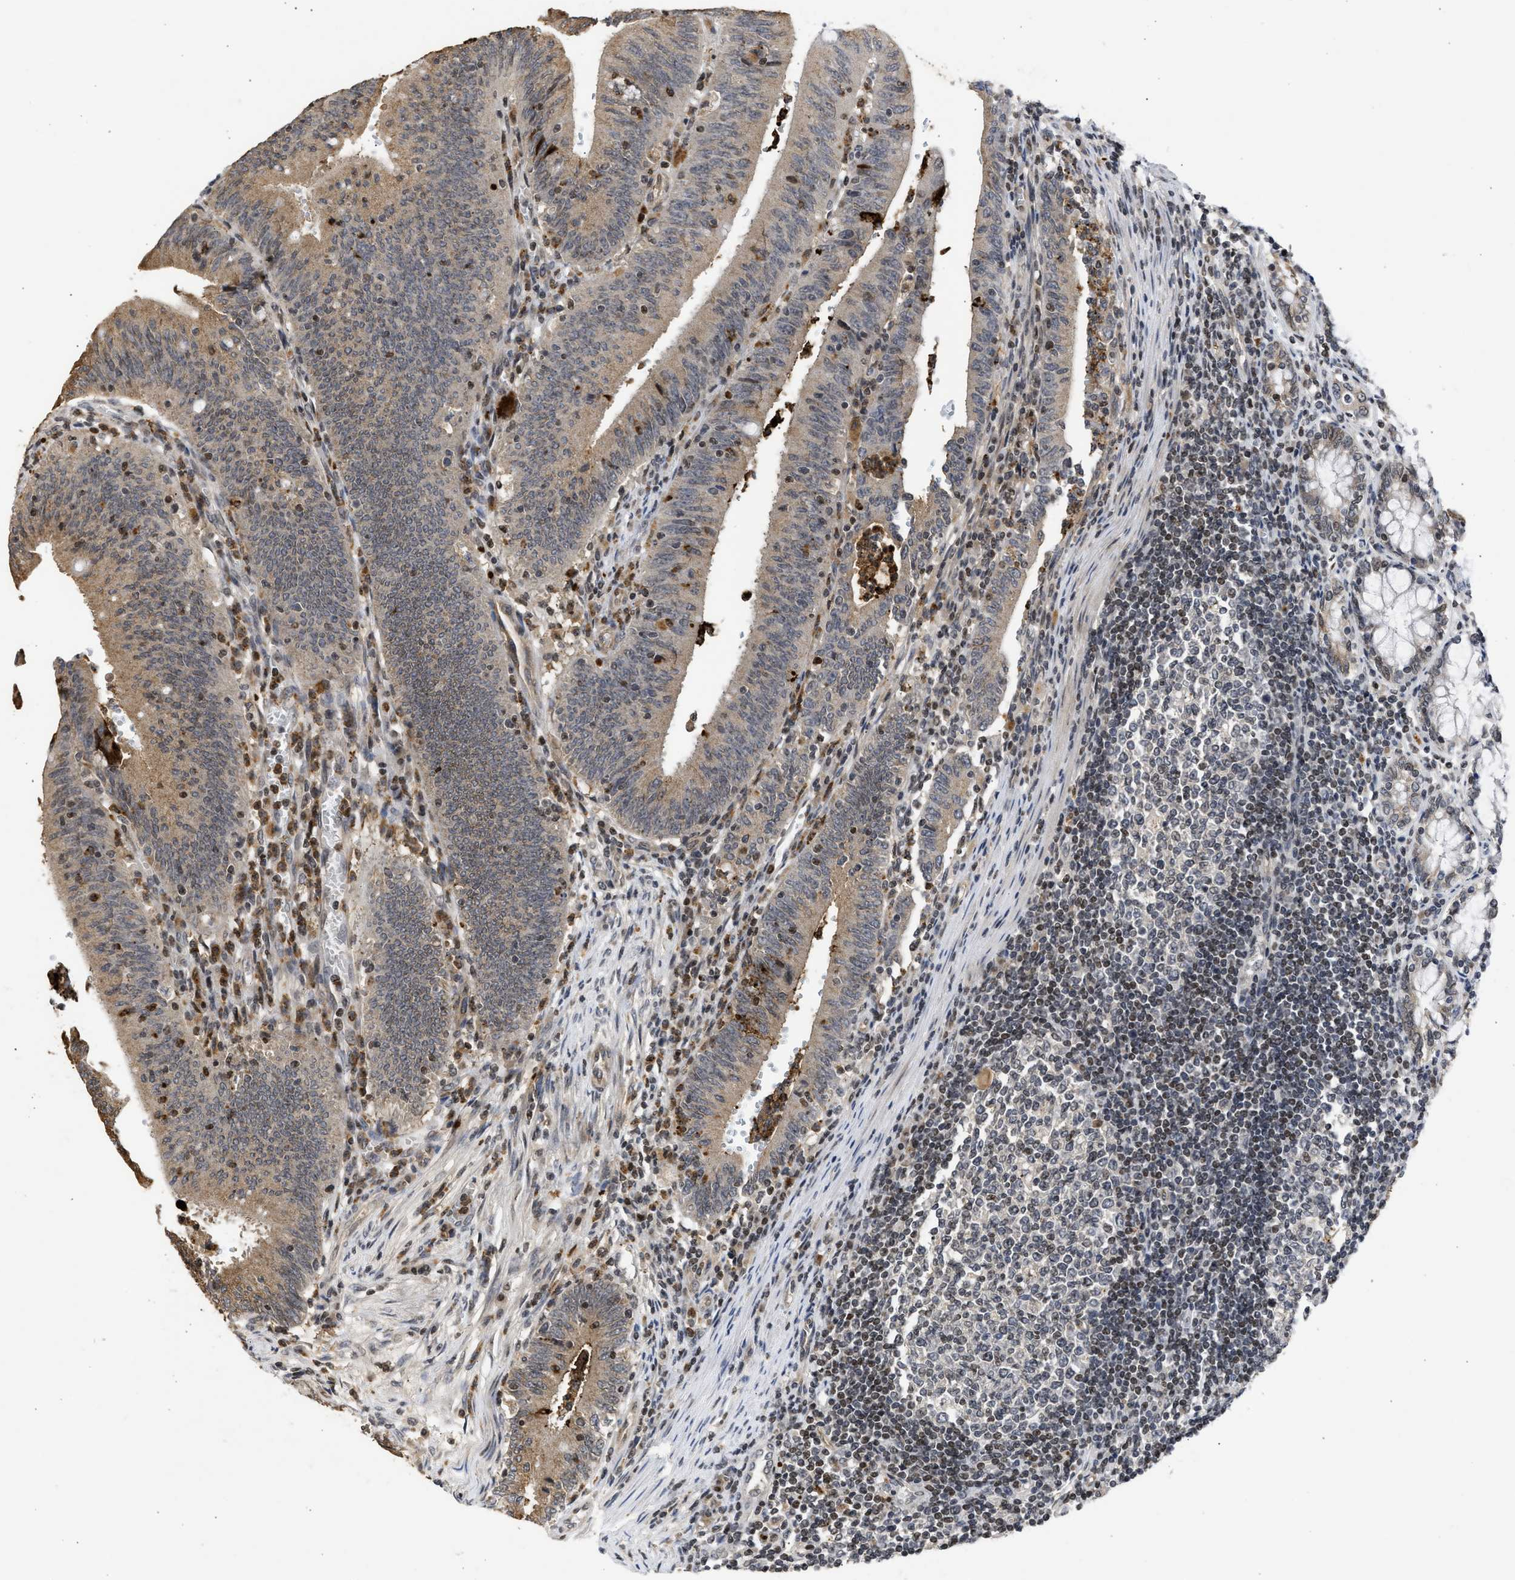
{"staining": {"intensity": "moderate", "quantity": ">75%", "location": "cytoplasmic/membranous"}, "tissue": "colorectal cancer", "cell_type": "Tumor cells", "image_type": "cancer", "snomed": [{"axis": "morphology", "description": "Normal tissue, NOS"}, {"axis": "morphology", "description": "Adenocarcinoma, NOS"}, {"axis": "topography", "description": "Rectum"}], "caption": "Immunohistochemistry (IHC) of adenocarcinoma (colorectal) demonstrates medium levels of moderate cytoplasmic/membranous staining in about >75% of tumor cells.", "gene": "ENSG00000142539", "patient": {"sex": "female", "age": 66}}